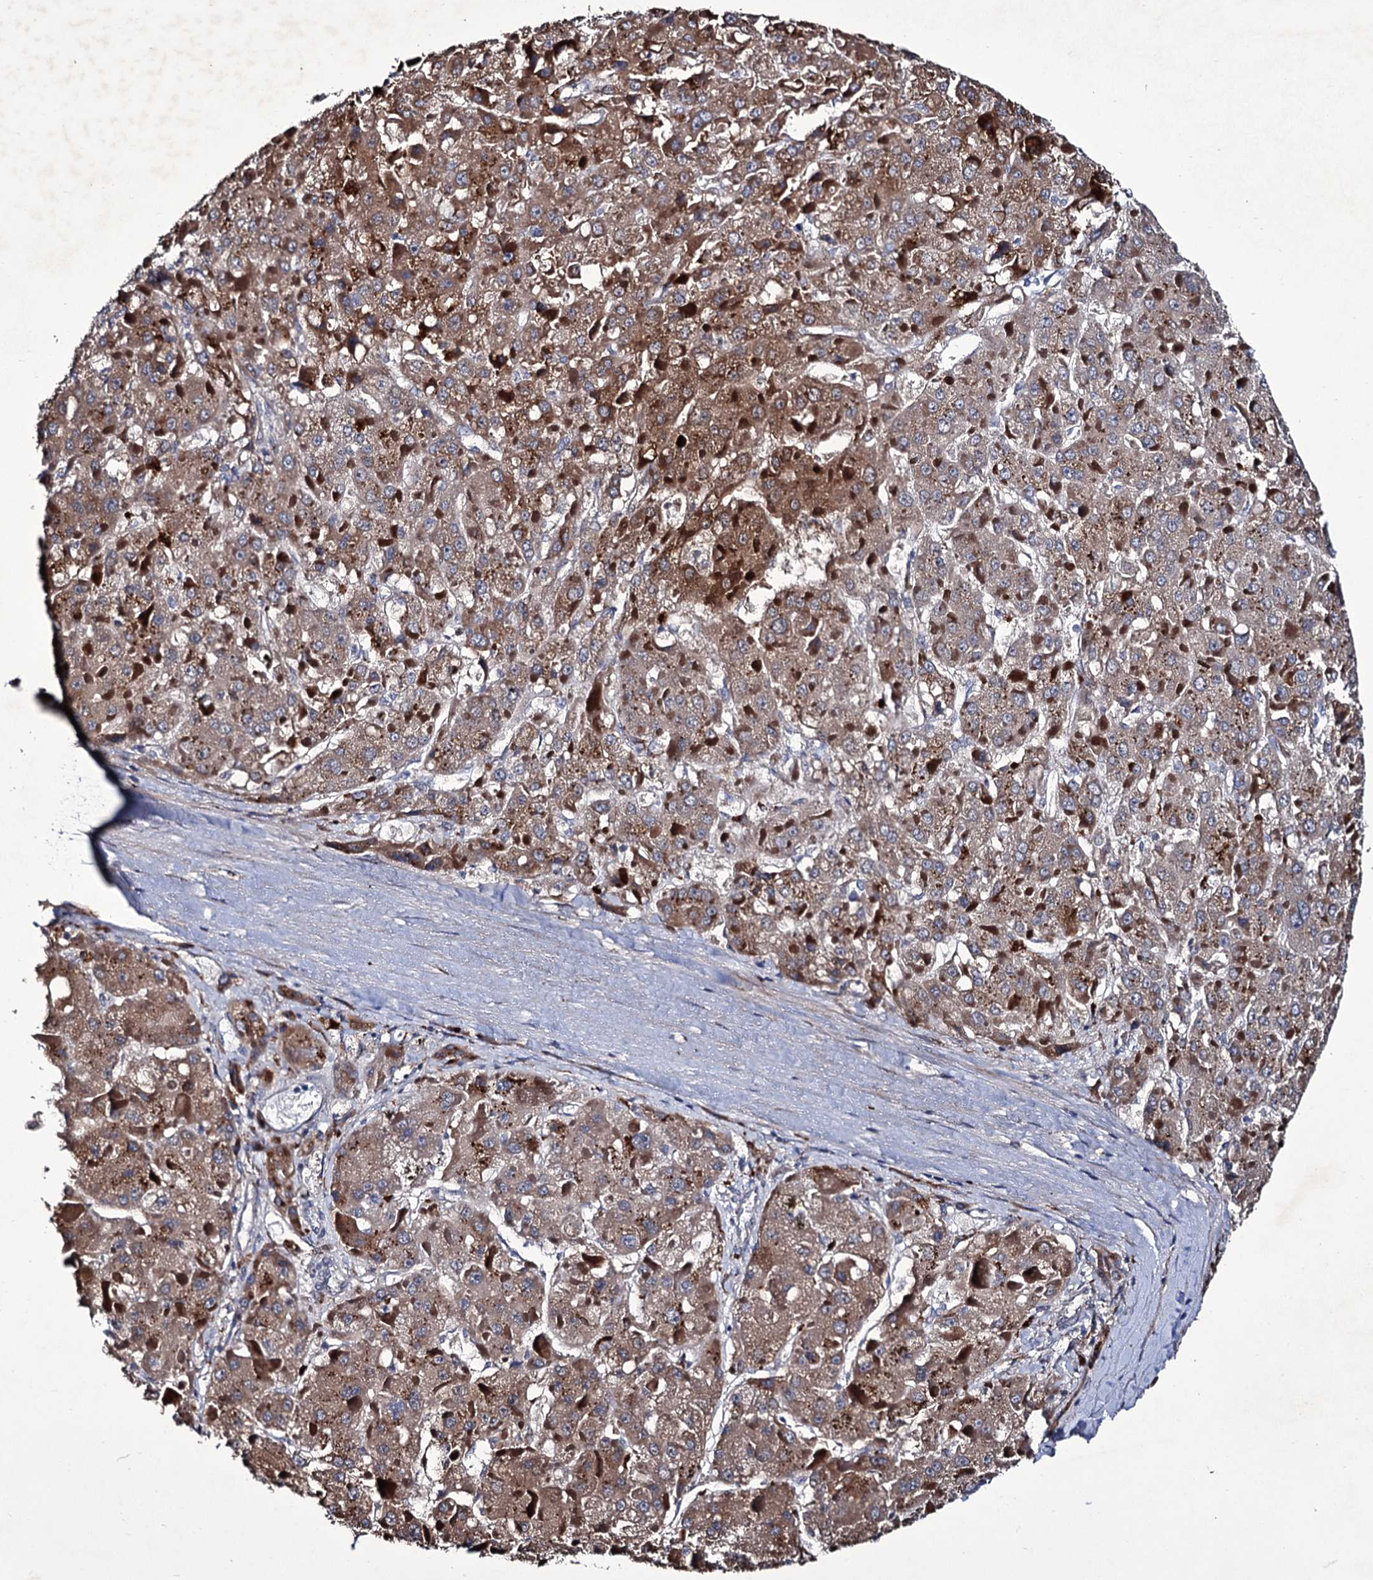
{"staining": {"intensity": "moderate", "quantity": ">75%", "location": "cytoplasmic/membranous"}, "tissue": "liver cancer", "cell_type": "Tumor cells", "image_type": "cancer", "snomed": [{"axis": "morphology", "description": "Carcinoma, Hepatocellular, NOS"}, {"axis": "topography", "description": "Liver"}], "caption": "High-magnification brightfield microscopy of liver hepatocellular carcinoma stained with DAB (3,3'-diaminobenzidine) (brown) and counterstained with hematoxylin (blue). tumor cells exhibit moderate cytoplasmic/membranous staining is present in approximately>75% of cells.", "gene": "TUBGCP5", "patient": {"sex": "female", "age": 73}}